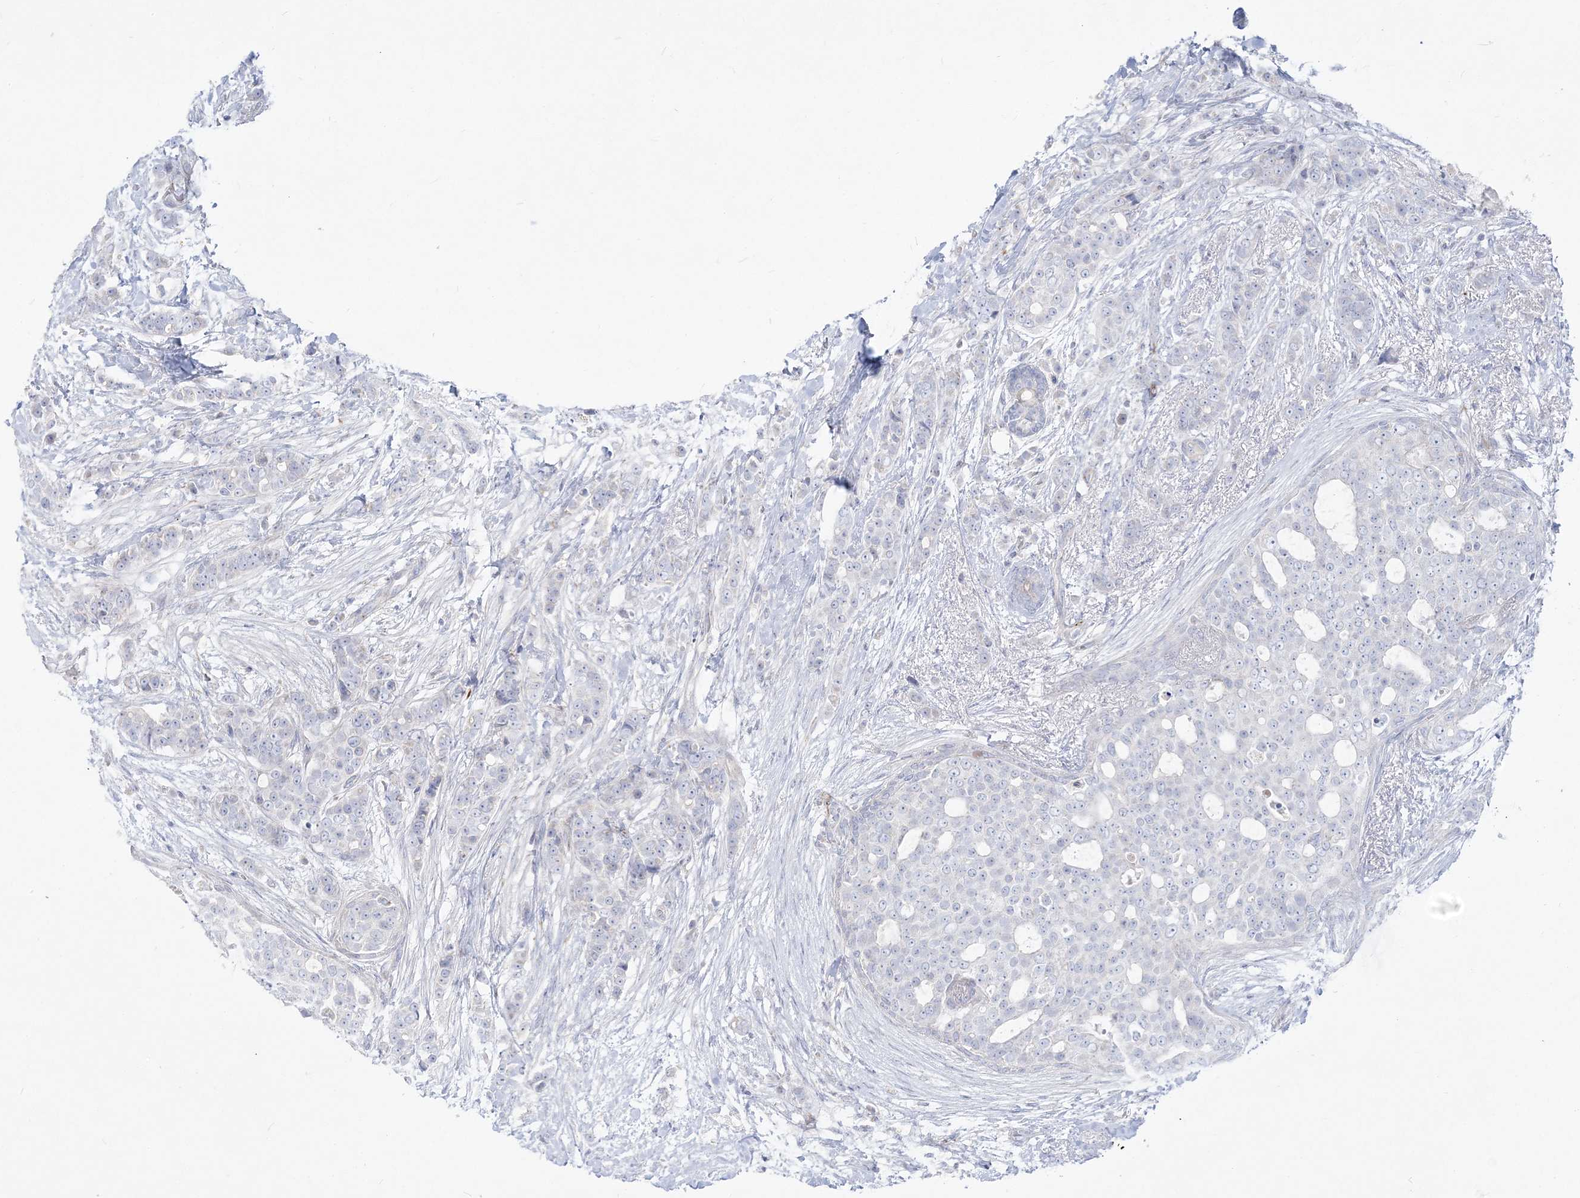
{"staining": {"intensity": "negative", "quantity": "none", "location": "none"}, "tissue": "breast cancer", "cell_type": "Tumor cells", "image_type": "cancer", "snomed": [{"axis": "morphology", "description": "Lobular carcinoma"}, {"axis": "topography", "description": "Breast"}], "caption": "A micrograph of human breast cancer is negative for staining in tumor cells.", "gene": "GPAT2", "patient": {"sex": "female", "age": 51}}